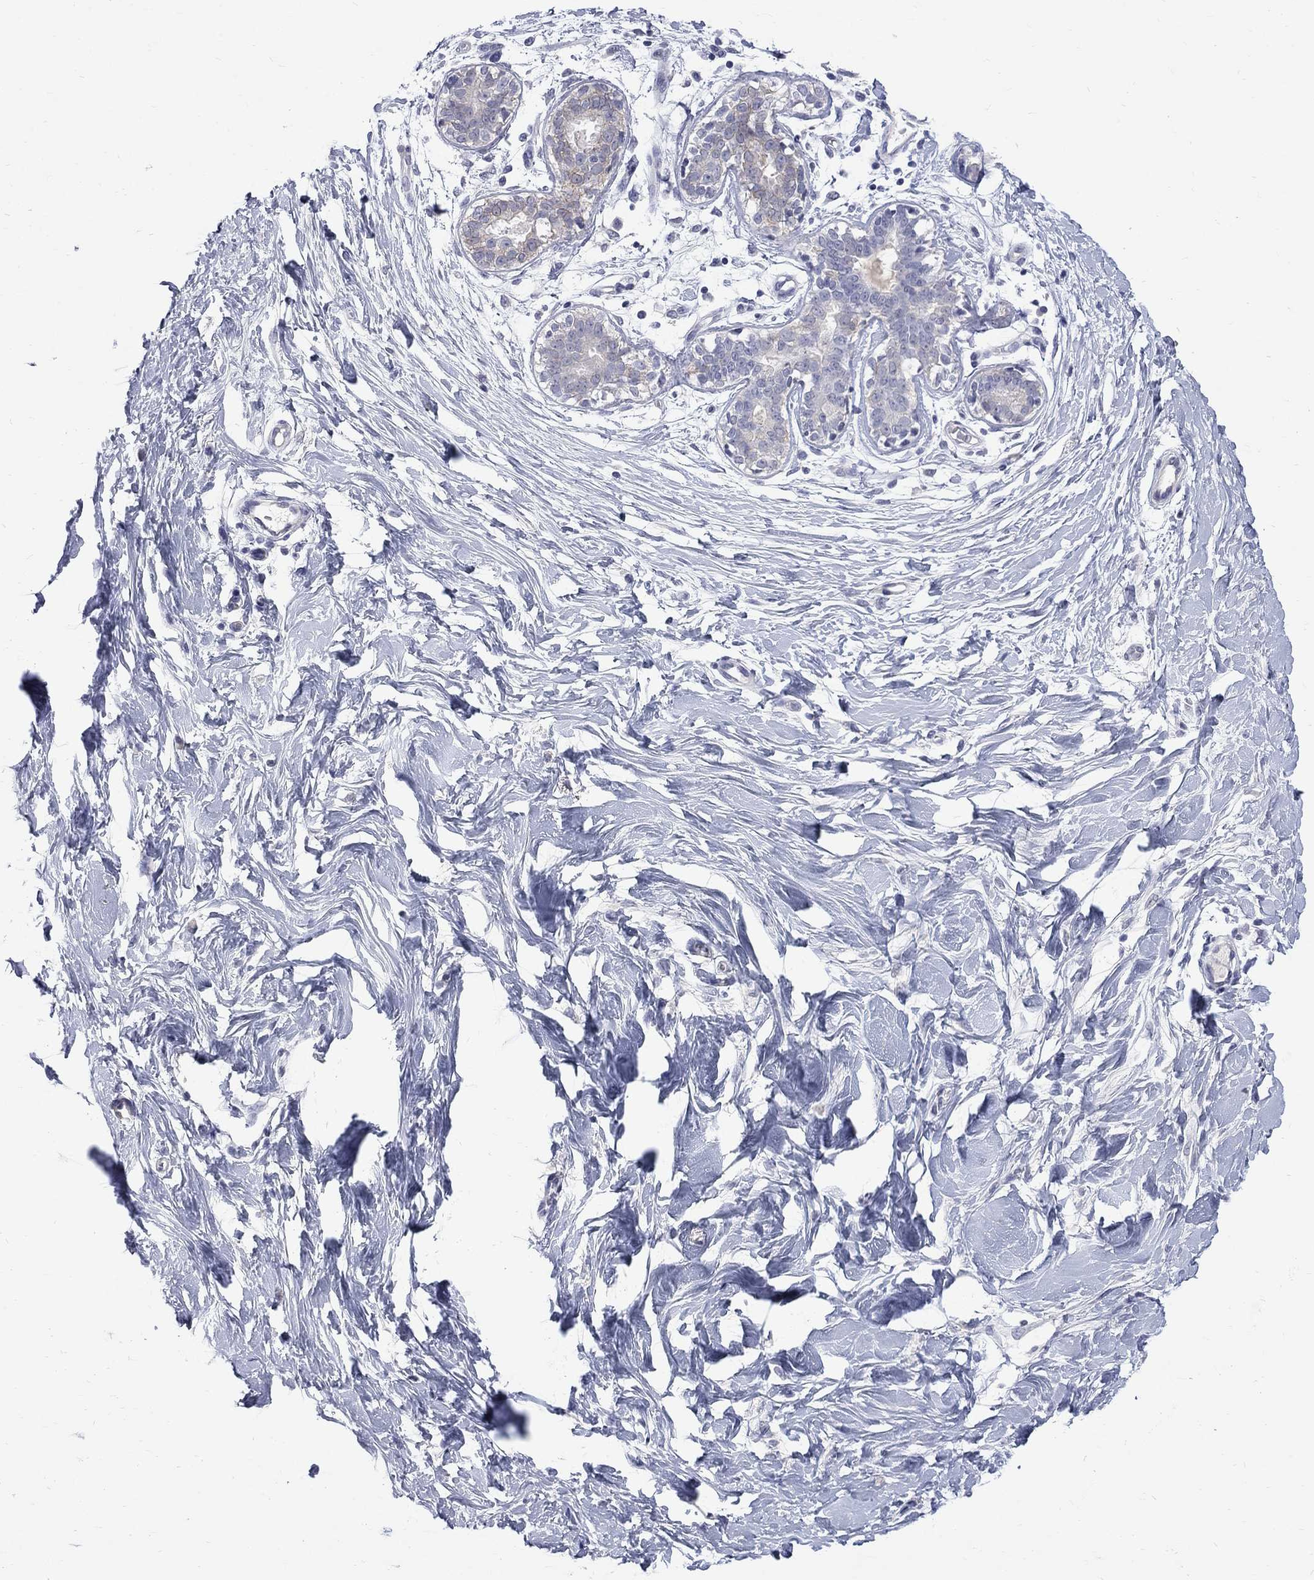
{"staining": {"intensity": "negative", "quantity": "none", "location": "none"}, "tissue": "breast", "cell_type": "Adipocytes", "image_type": "normal", "snomed": [{"axis": "morphology", "description": "Normal tissue, NOS"}, {"axis": "topography", "description": "Breast"}], "caption": "IHC micrograph of unremarkable breast: breast stained with DAB displays no significant protein positivity in adipocytes.", "gene": "CTNND2", "patient": {"sex": "female", "age": 37}}